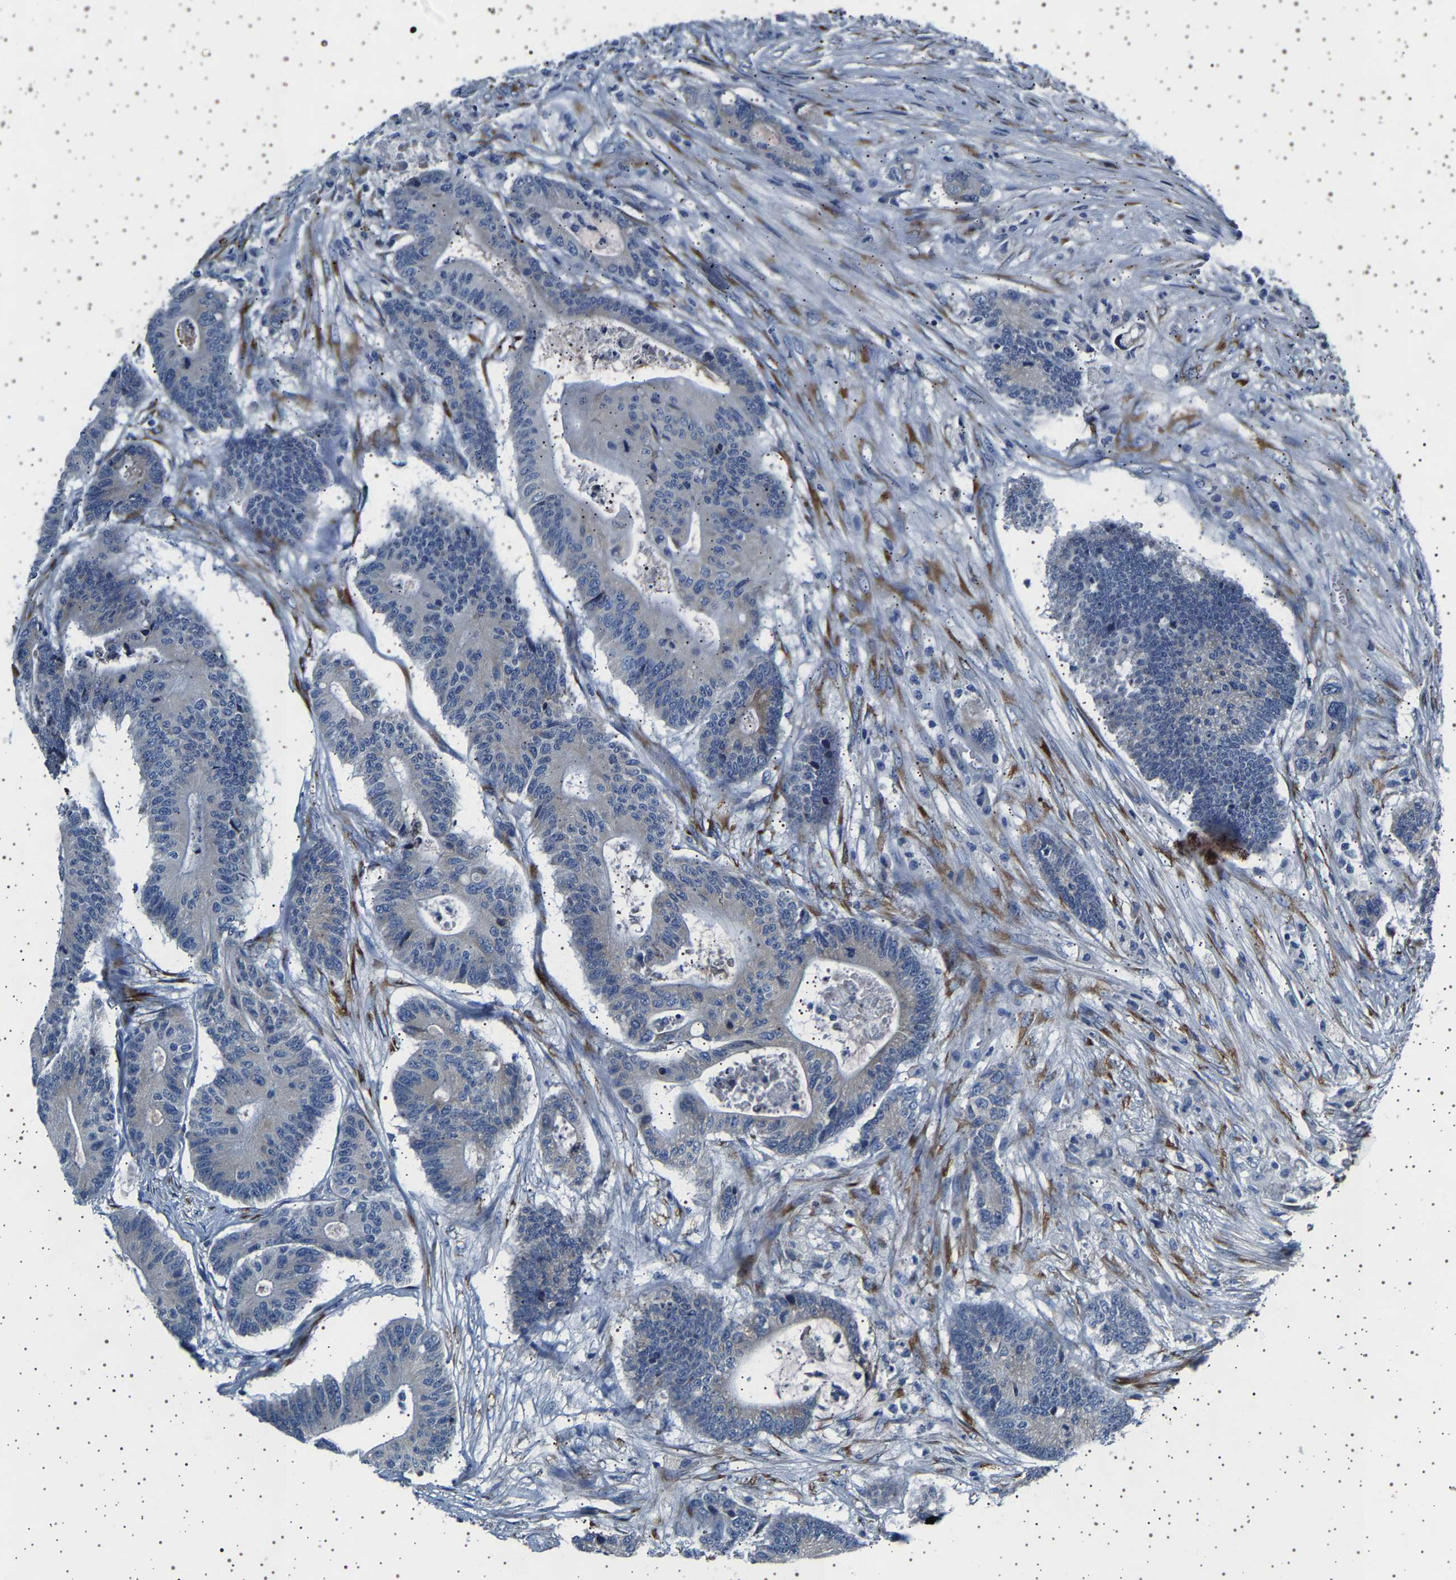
{"staining": {"intensity": "negative", "quantity": "none", "location": "none"}, "tissue": "colorectal cancer", "cell_type": "Tumor cells", "image_type": "cancer", "snomed": [{"axis": "morphology", "description": "Adenocarcinoma, NOS"}, {"axis": "topography", "description": "Colon"}], "caption": "This image is of colorectal cancer stained with IHC to label a protein in brown with the nuclei are counter-stained blue. There is no positivity in tumor cells.", "gene": "FTCD", "patient": {"sex": "female", "age": 84}}